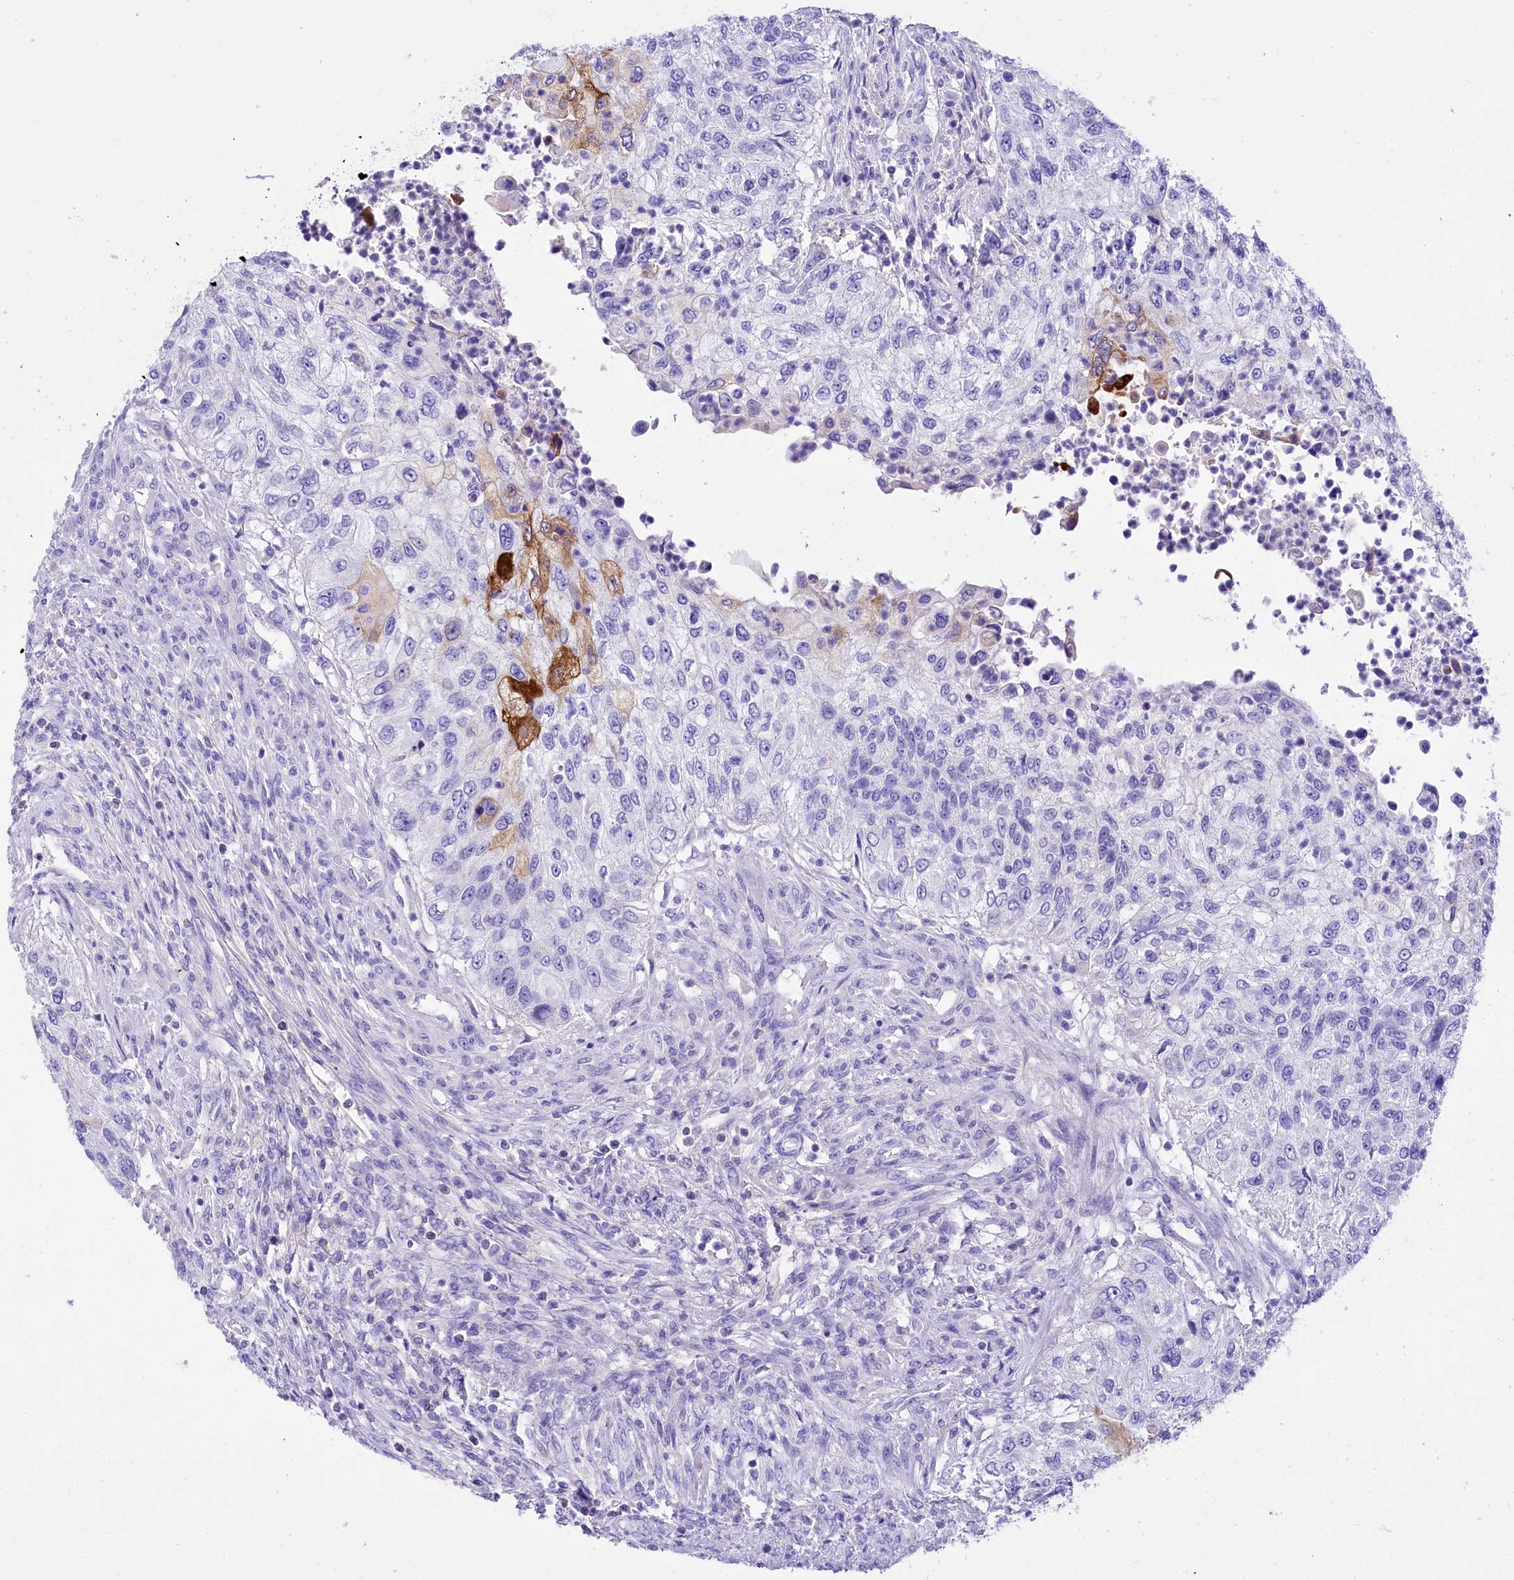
{"staining": {"intensity": "moderate", "quantity": "<25%", "location": "cytoplasmic/membranous"}, "tissue": "urothelial cancer", "cell_type": "Tumor cells", "image_type": "cancer", "snomed": [{"axis": "morphology", "description": "Urothelial carcinoma, High grade"}, {"axis": "topography", "description": "Urinary bladder"}], "caption": "Brown immunohistochemical staining in human urothelial cancer shows moderate cytoplasmic/membranous expression in about <25% of tumor cells. The staining was performed using DAB (3,3'-diaminobenzidine), with brown indicating positive protein expression. Nuclei are stained blue with hematoxylin.", "gene": "A2ML1", "patient": {"sex": "female", "age": 60}}